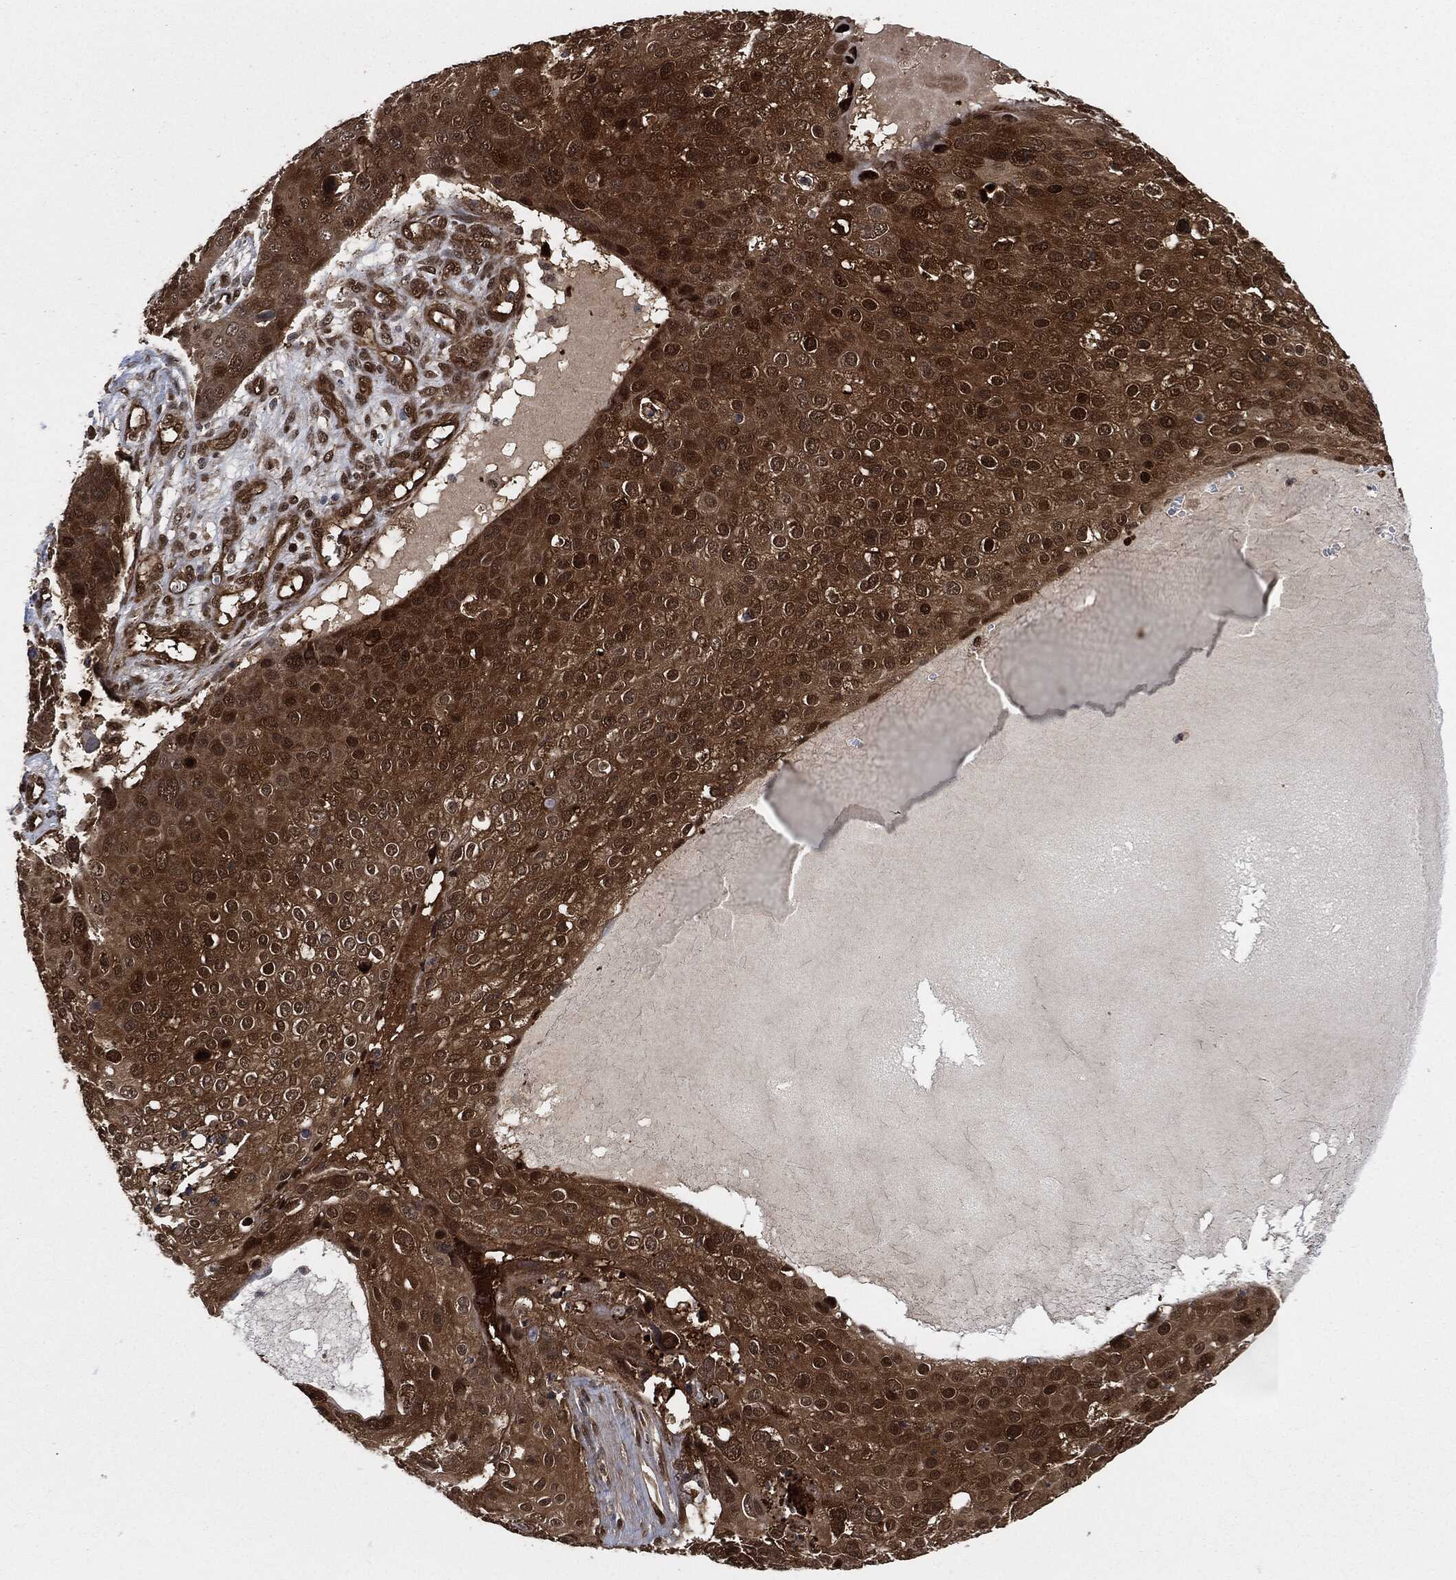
{"staining": {"intensity": "strong", "quantity": "25%-75%", "location": "cytoplasmic/membranous,nuclear"}, "tissue": "skin cancer", "cell_type": "Tumor cells", "image_type": "cancer", "snomed": [{"axis": "morphology", "description": "Squamous cell carcinoma, NOS"}, {"axis": "topography", "description": "Skin"}], "caption": "This photomicrograph displays IHC staining of human skin cancer (squamous cell carcinoma), with high strong cytoplasmic/membranous and nuclear positivity in about 25%-75% of tumor cells.", "gene": "DCTN1", "patient": {"sex": "male", "age": 71}}